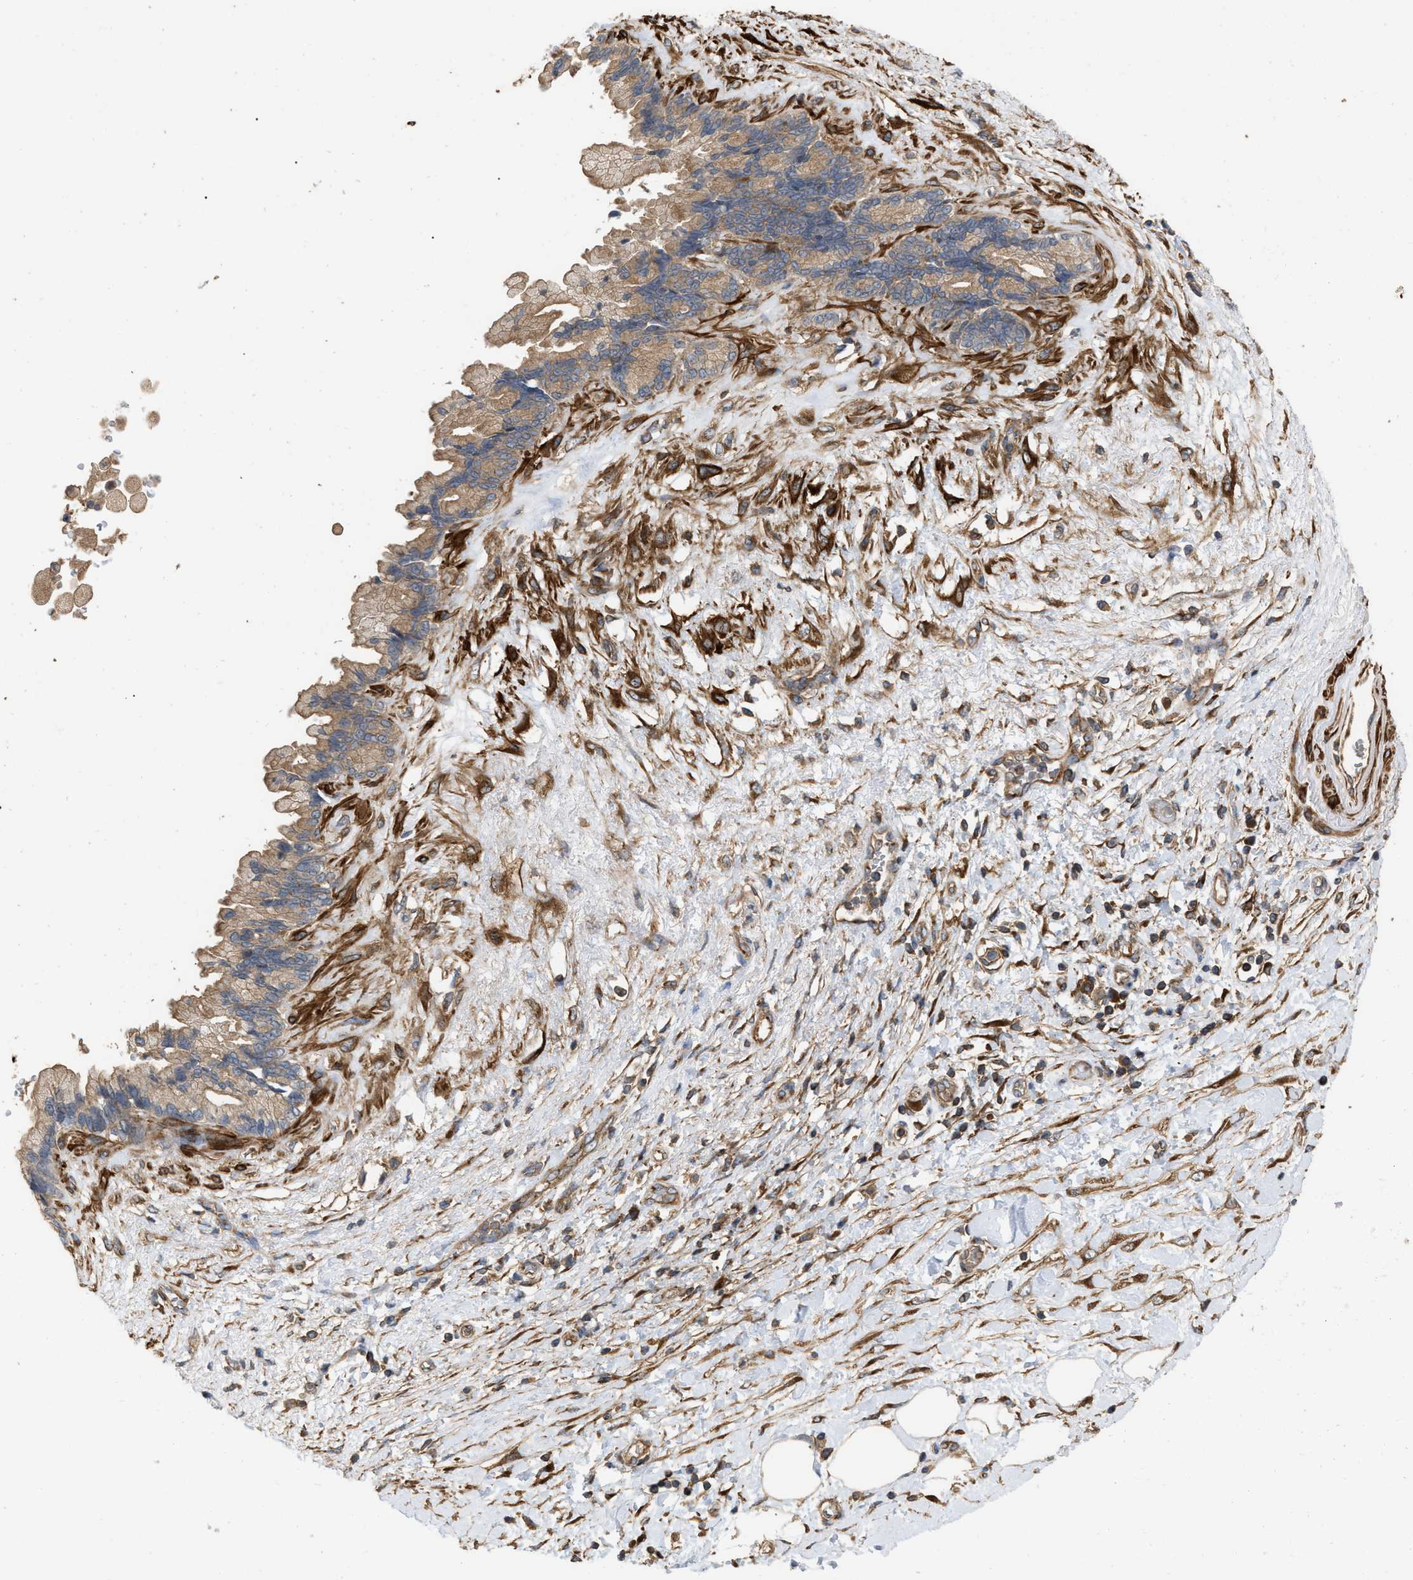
{"staining": {"intensity": "moderate", "quantity": ">75%", "location": "cytoplasmic/membranous"}, "tissue": "pancreatic cancer", "cell_type": "Tumor cells", "image_type": "cancer", "snomed": [{"axis": "morphology", "description": "Adenocarcinoma, NOS"}, {"axis": "topography", "description": "Pancreas"}], "caption": "Moderate cytoplasmic/membranous protein staining is identified in about >75% of tumor cells in adenocarcinoma (pancreatic).", "gene": "RABEP1", "patient": {"sex": "female", "age": 60}}